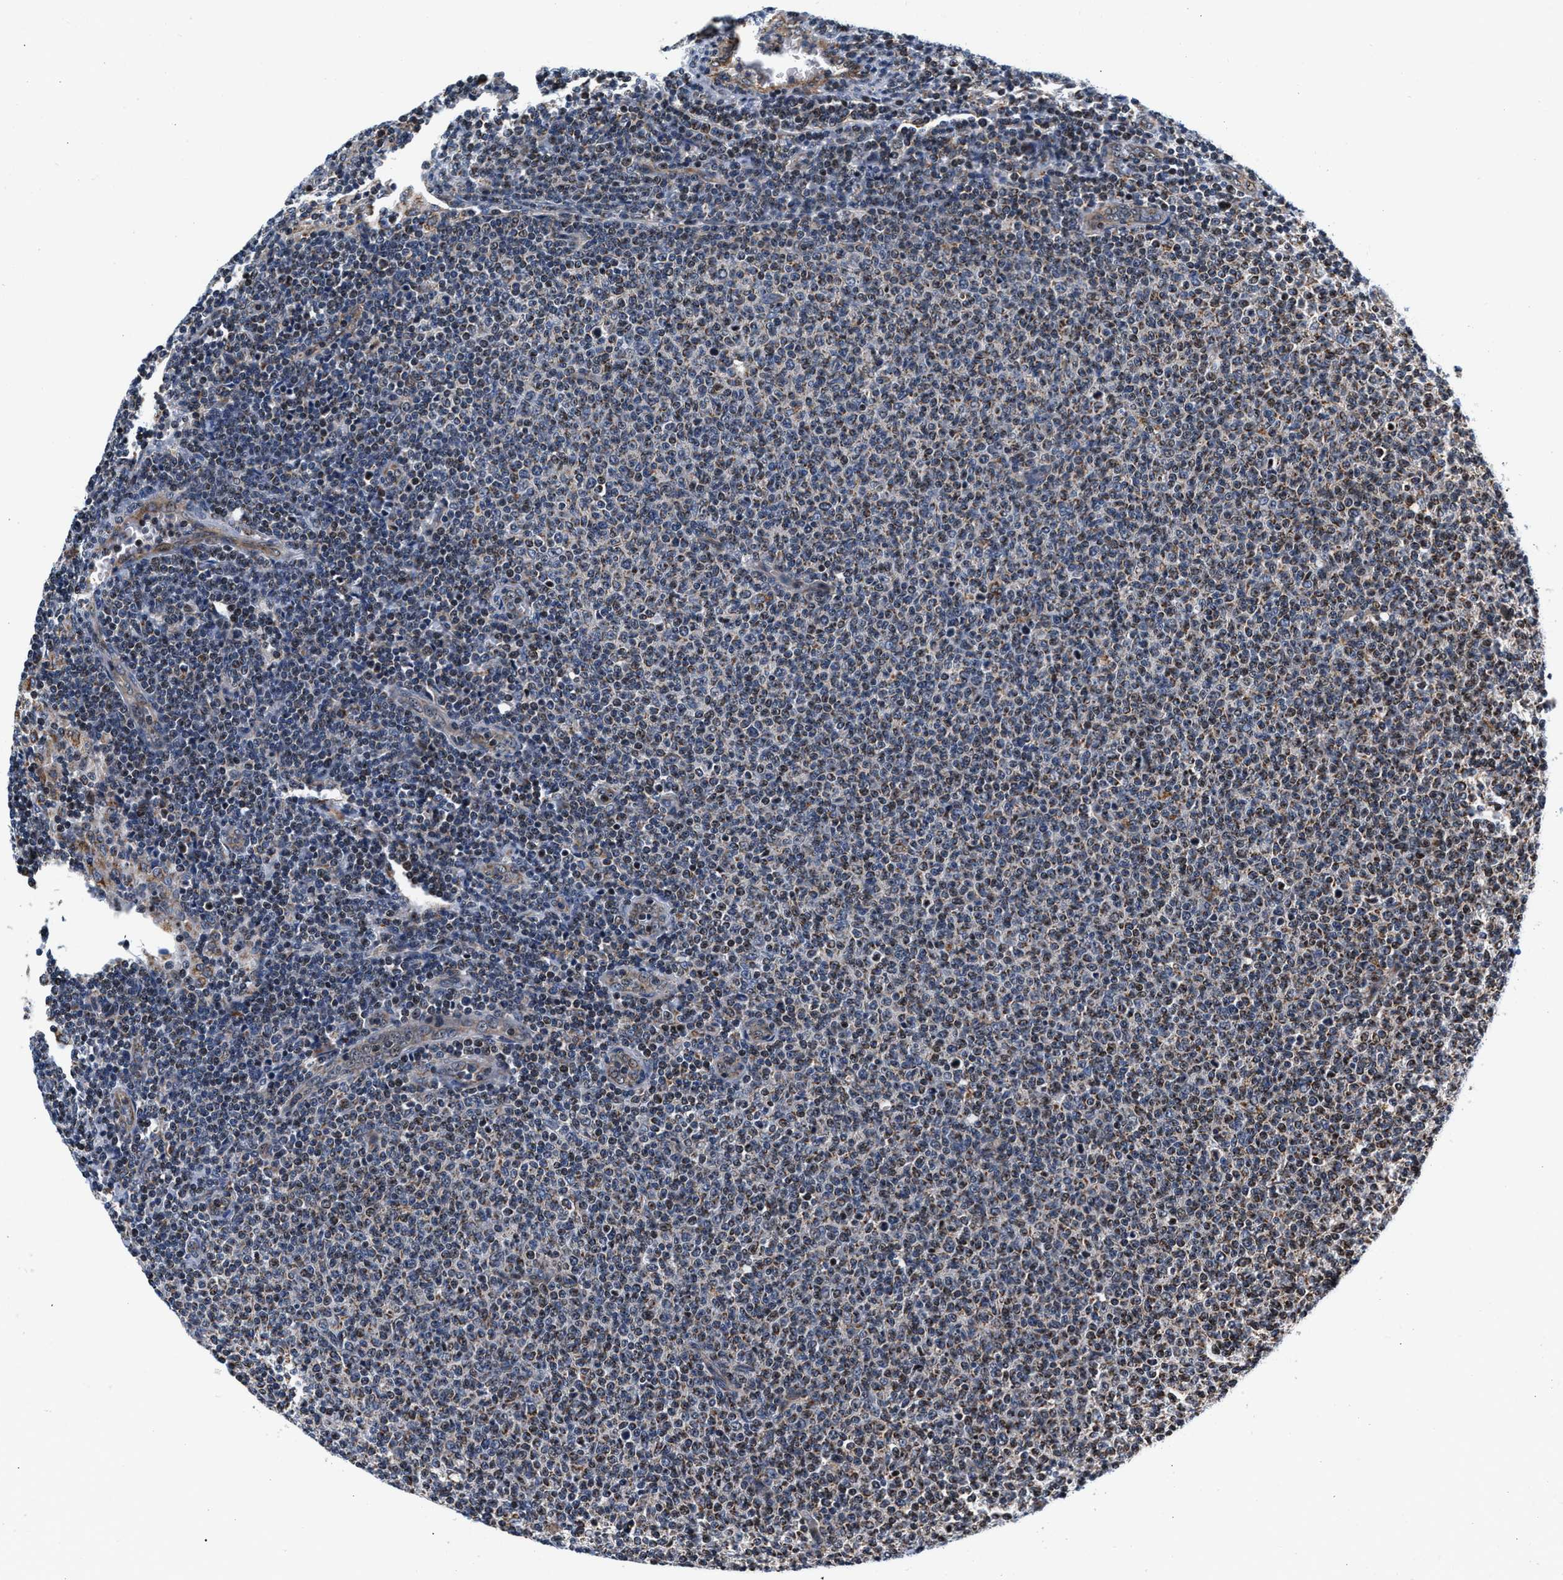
{"staining": {"intensity": "weak", "quantity": "<25%", "location": "cytoplasmic/membranous"}, "tissue": "lymphoma", "cell_type": "Tumor cells", "image_type": "cancer", "snomed": [{"axis": "morphology", "description": "Malignant lymphoma, non-Hodgkin's type, Low grade"}, {"axis": "topography", "description": "Lymph node"}], "caption": "Immunohistochemistry (IHC) photomicrograph of lymphoma stained for a protein (brown), which demonstrates no expression in tumor cells. (DAB (3,3'-diaminobenzidine) immunohistochemistry visualized using brightfield microscopy, high magnification).", "gene": "SGK1", "patient": {"sex": "male", "age": 66}}